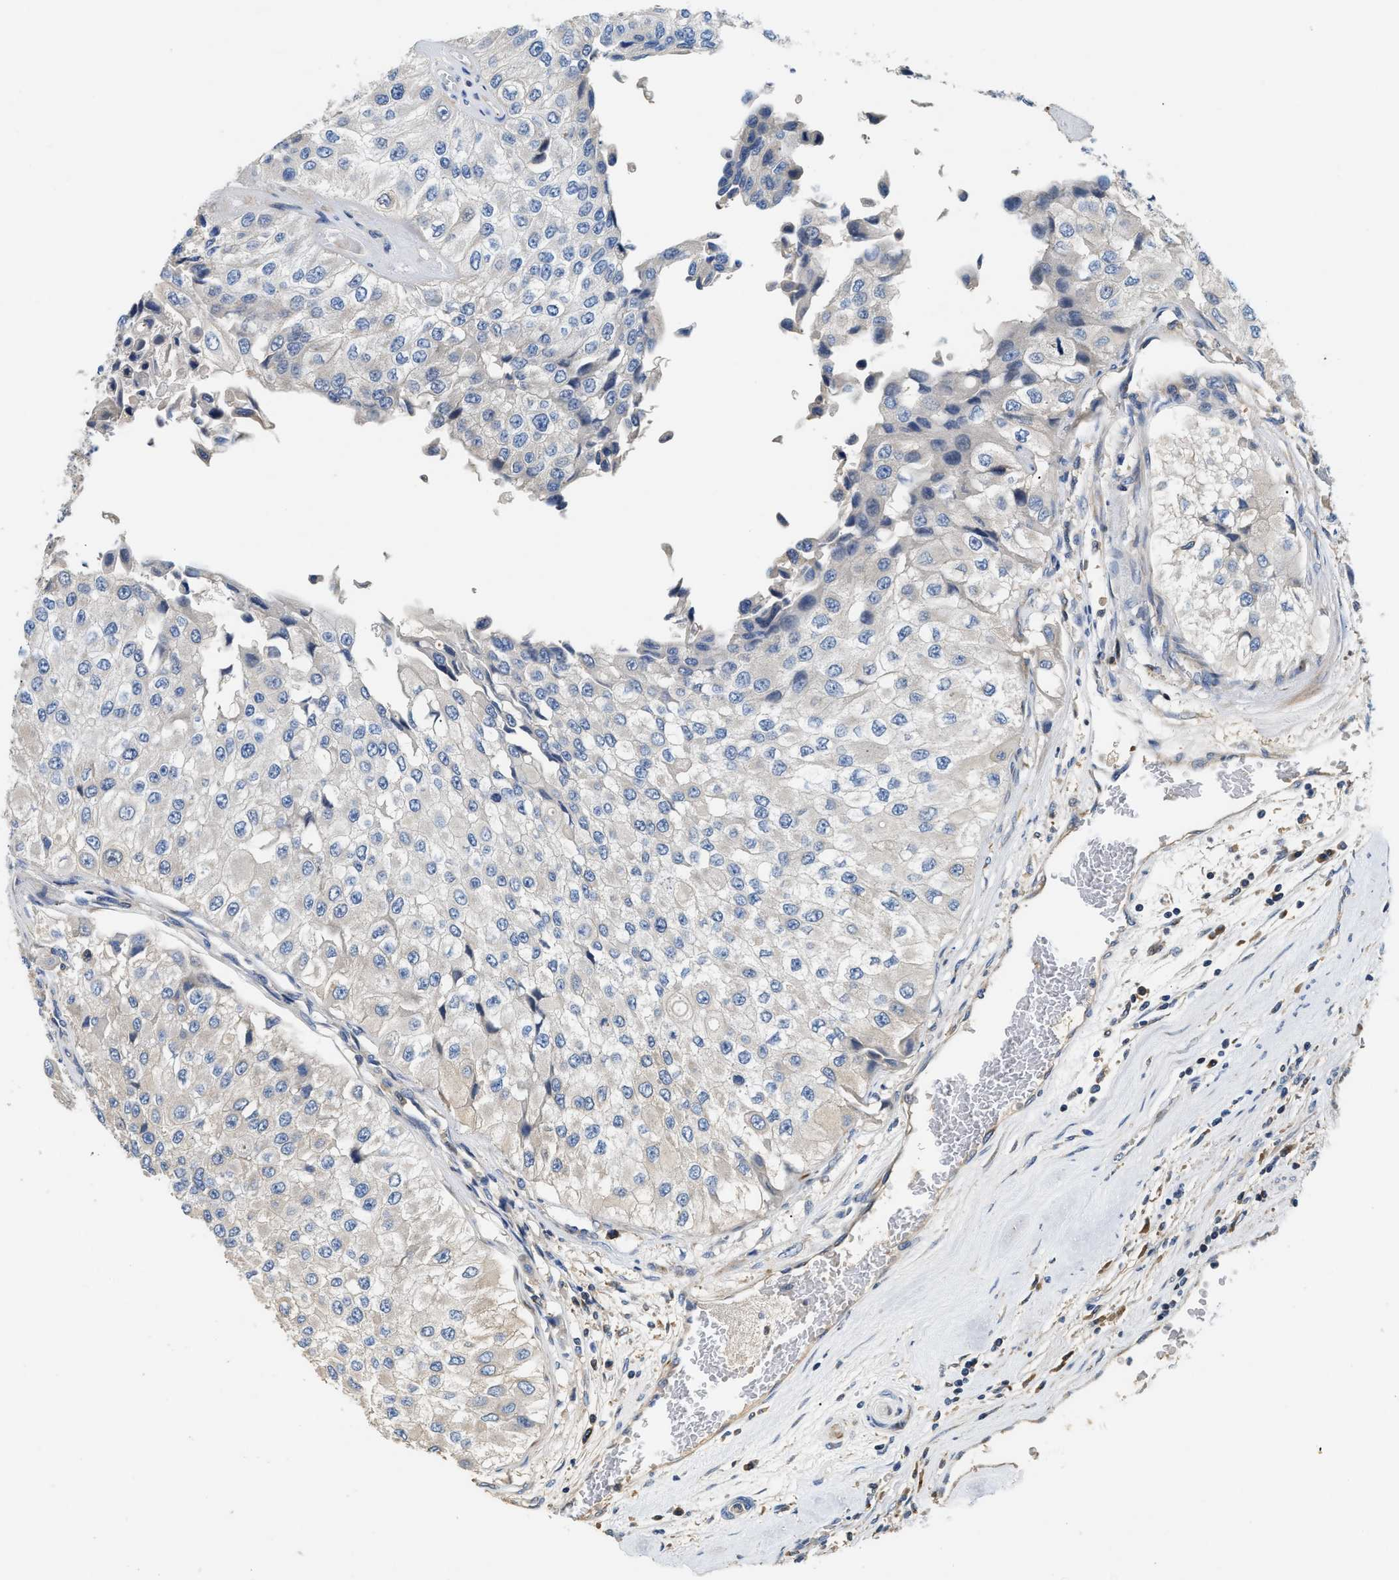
{"staining": {"intensity": "negative", "quantity": "none", "location": "none"}, "tissue": "urothelial cancer", "cell_type": "Tumor cells", "image_type": "cancer", "snomed": [{"axis": "morphology", "description": "Urothelial carcinoma, High grade"}, {"axis": "topography", "description": "Kidney"}, {"axis": "topography", "description": "Urinary bladder"}], "caption": "Immunohistochemistry photomicrograph of neoplastic tissue: high-grade urothelial carcinoma stained with DAB (3,3'-diaminobenzidine) demonstrates no significant protein staining in tumor cells.", "gene": "IL17RC", "patient": {"sex": "male", "age": 77}}